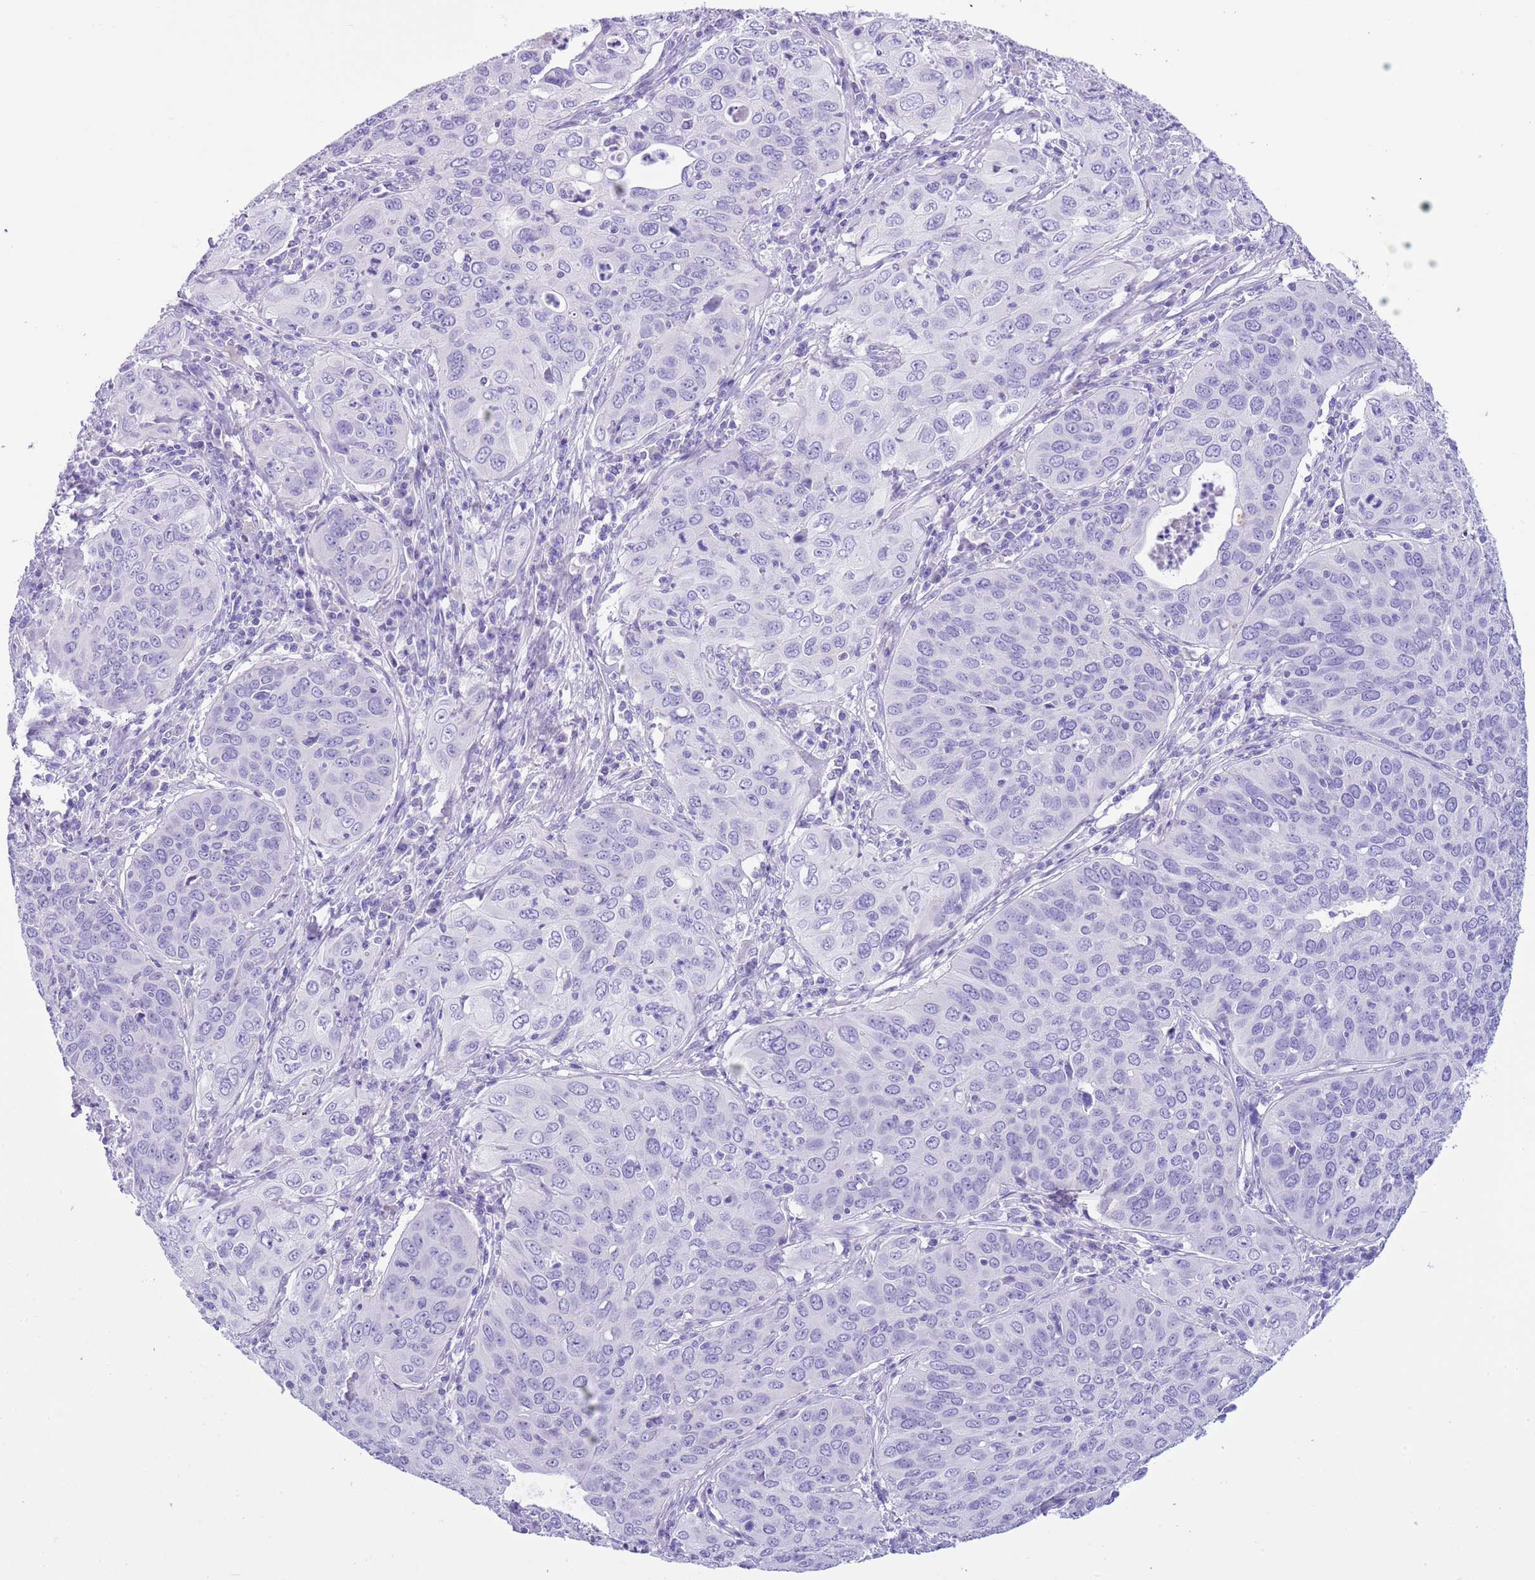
{"staining": {"intensity": "negative", "quantity": "none", "location": "none"}, "tissue": "cervical cancer", "cell_type": "Tumor cells", "image_type": "cancer", "snomed": [{"axis": "morphology", "description": "Squamous cell carcinoma, NOS"}, {"axis": "topography", "description": "Cervix"}], "caption": "Immunohistochemistry photomicrograph of human cervical cancer stained for a protein (brown), which shows no expression in tumor cells.", "gene": "TBC1D10B", "patient": {"sex": "female", "age": 36}}